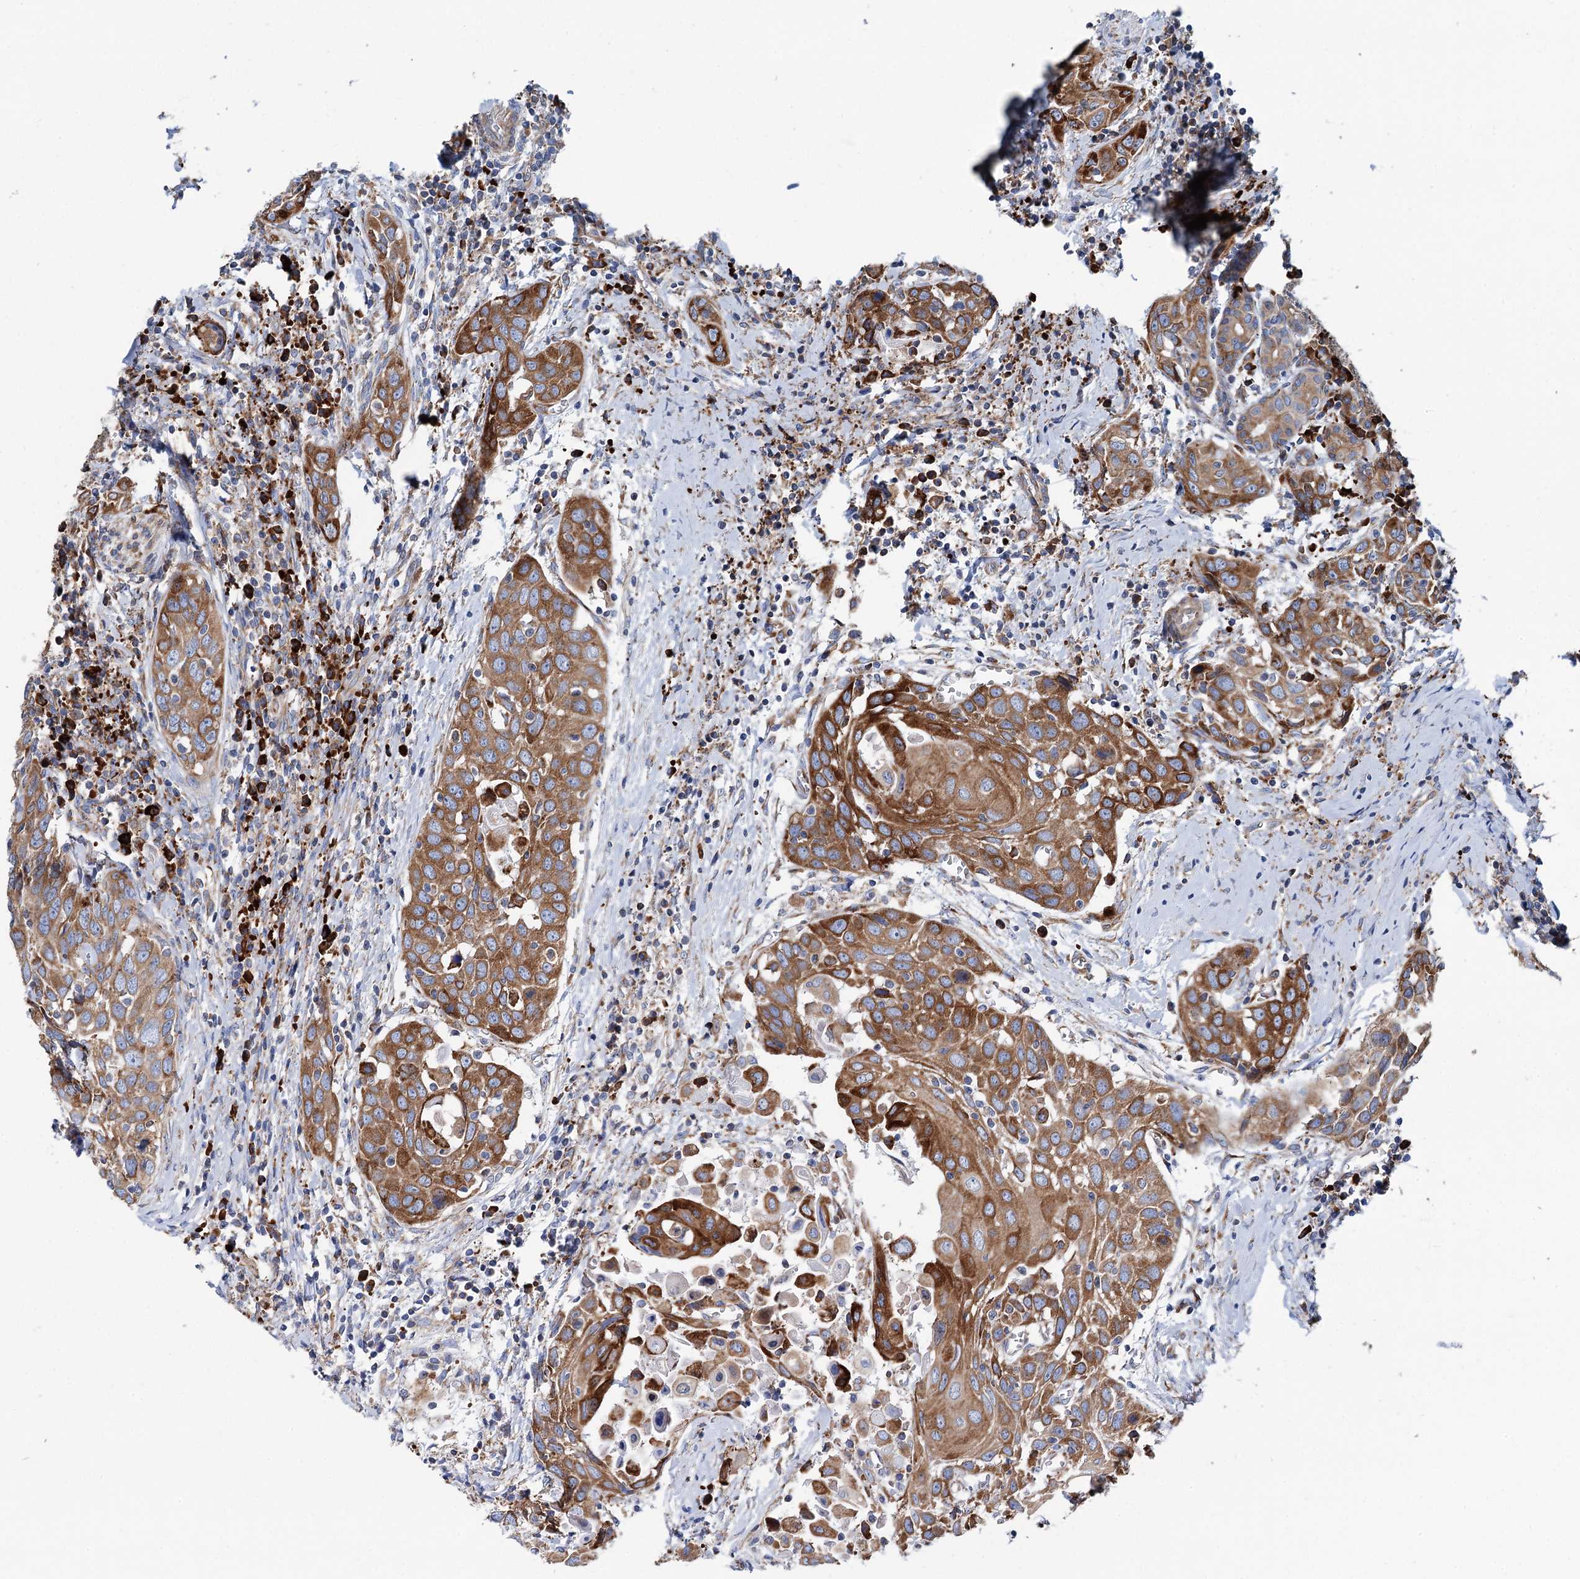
{"staining": {"intensity": "moderate", "quantity": ">75%", "location": "cytoplasmic/membranous"}, "tissue": "head and neck cancer", "cell_type": "Tumor cells", "image_type": "cancer", "snomed": [{"axis": "morphology", "description": "Squamous cell carcinoma, NOS"}, {"axis": "topography", "description": "Oral tissue"}, {"axis": "topography", "description": "Head-Neck"}], "caption": "Tumor cells reveal moderate cytoplasmic/membranous positivity in approximately >75% of cells in head and neck cancer (squamous cell carcinoma). (DAB IHC with brightfield microscopy, high magnification).", "gene": "SHE", "patient": {"sex": "female", "age": 50}}